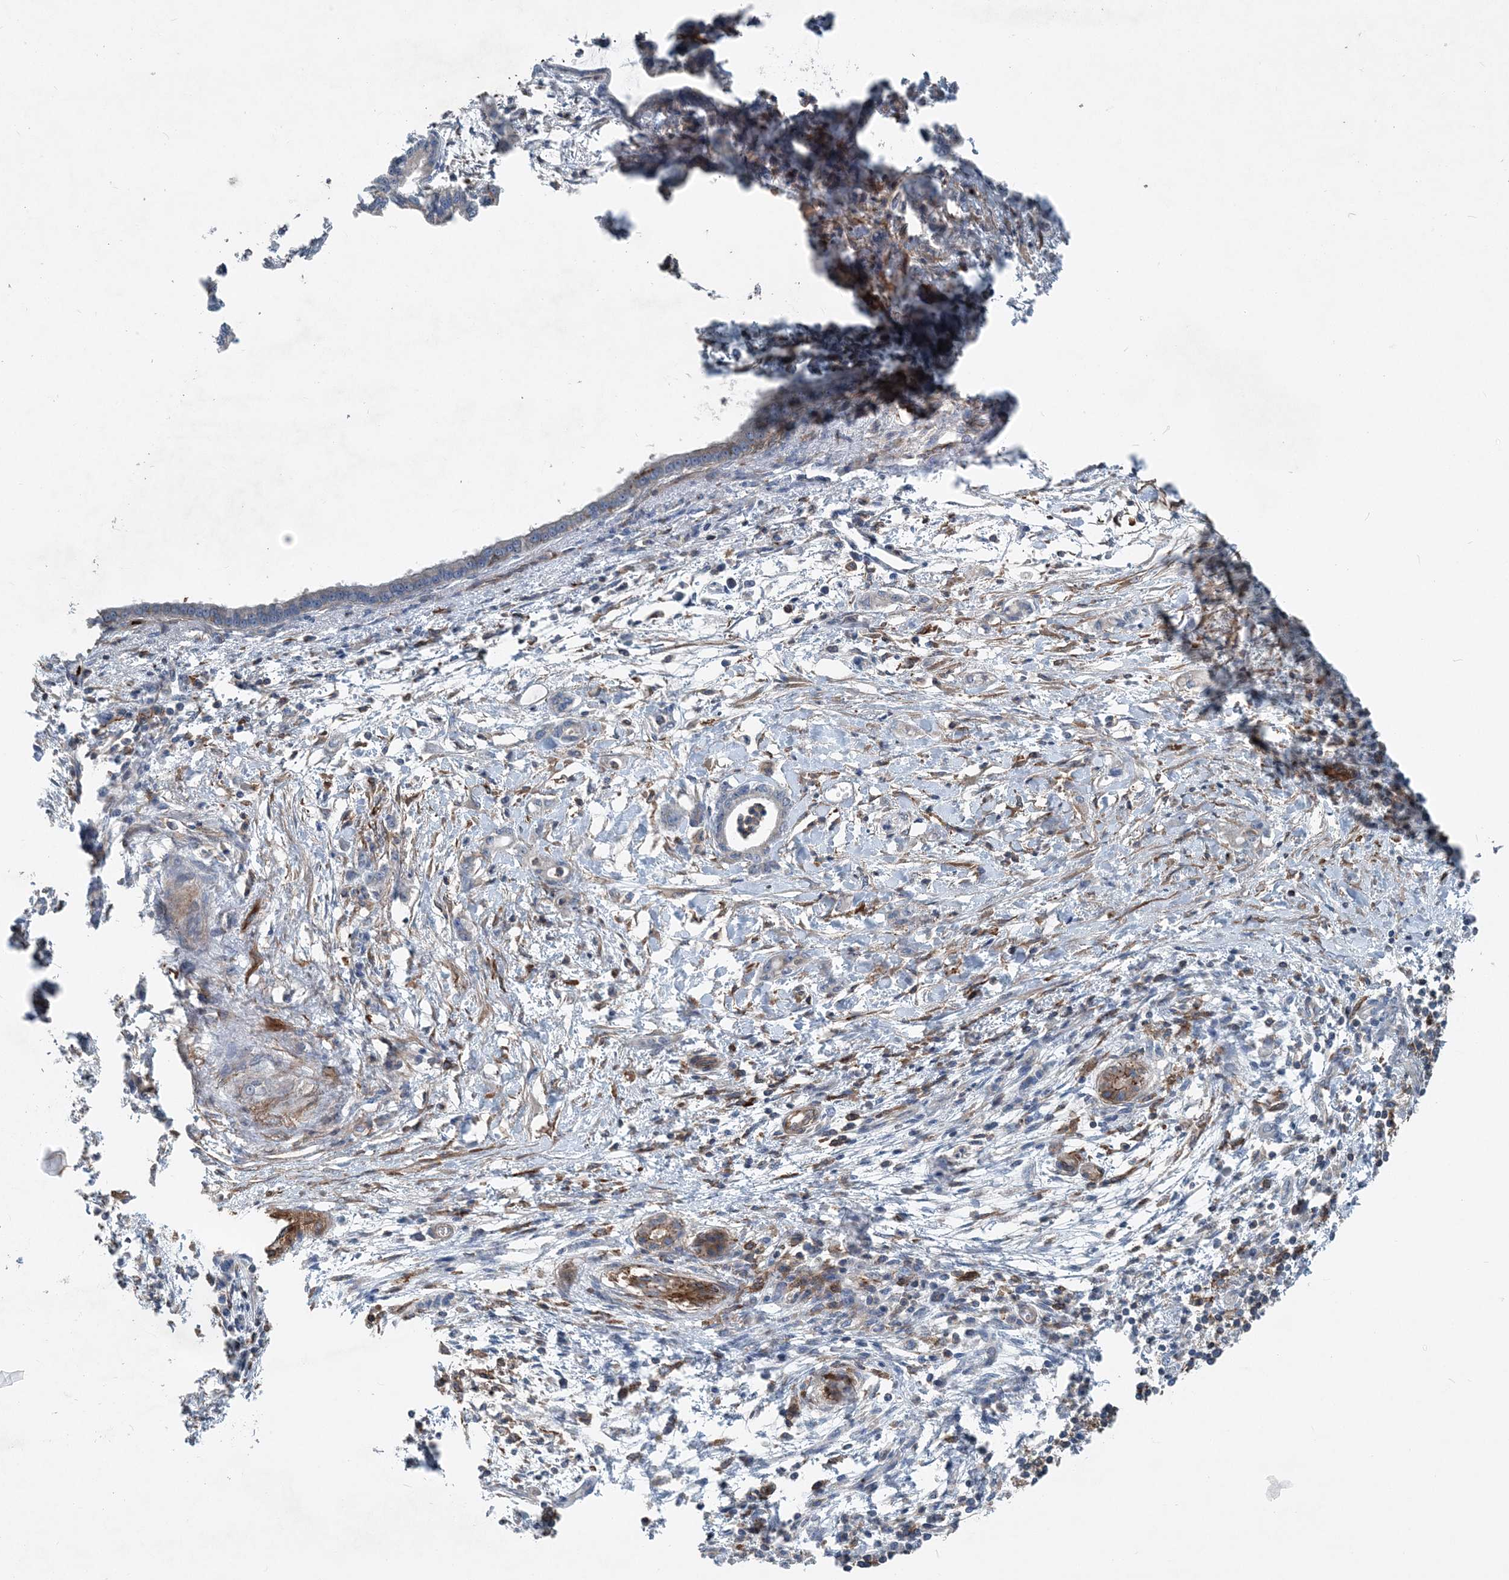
{"staining": {"intensity": "negative", "quantity": "none", "location": "none"}, "tissue": "pancreatic cancer", "cell_type": "Tumor cells", "image_type": "cancer", "snomed": [{"axis": "morphology", "description": "Adenocarcinoma, NOS"}, {"axis": "topography", "description": "Pancreas"}], "caption": "Tumor cells are negative for protein expression in human adenocarcinoma (pancreatic).", "gene": "DGUOK", "patient": {"sex": "female", "age": 55}}